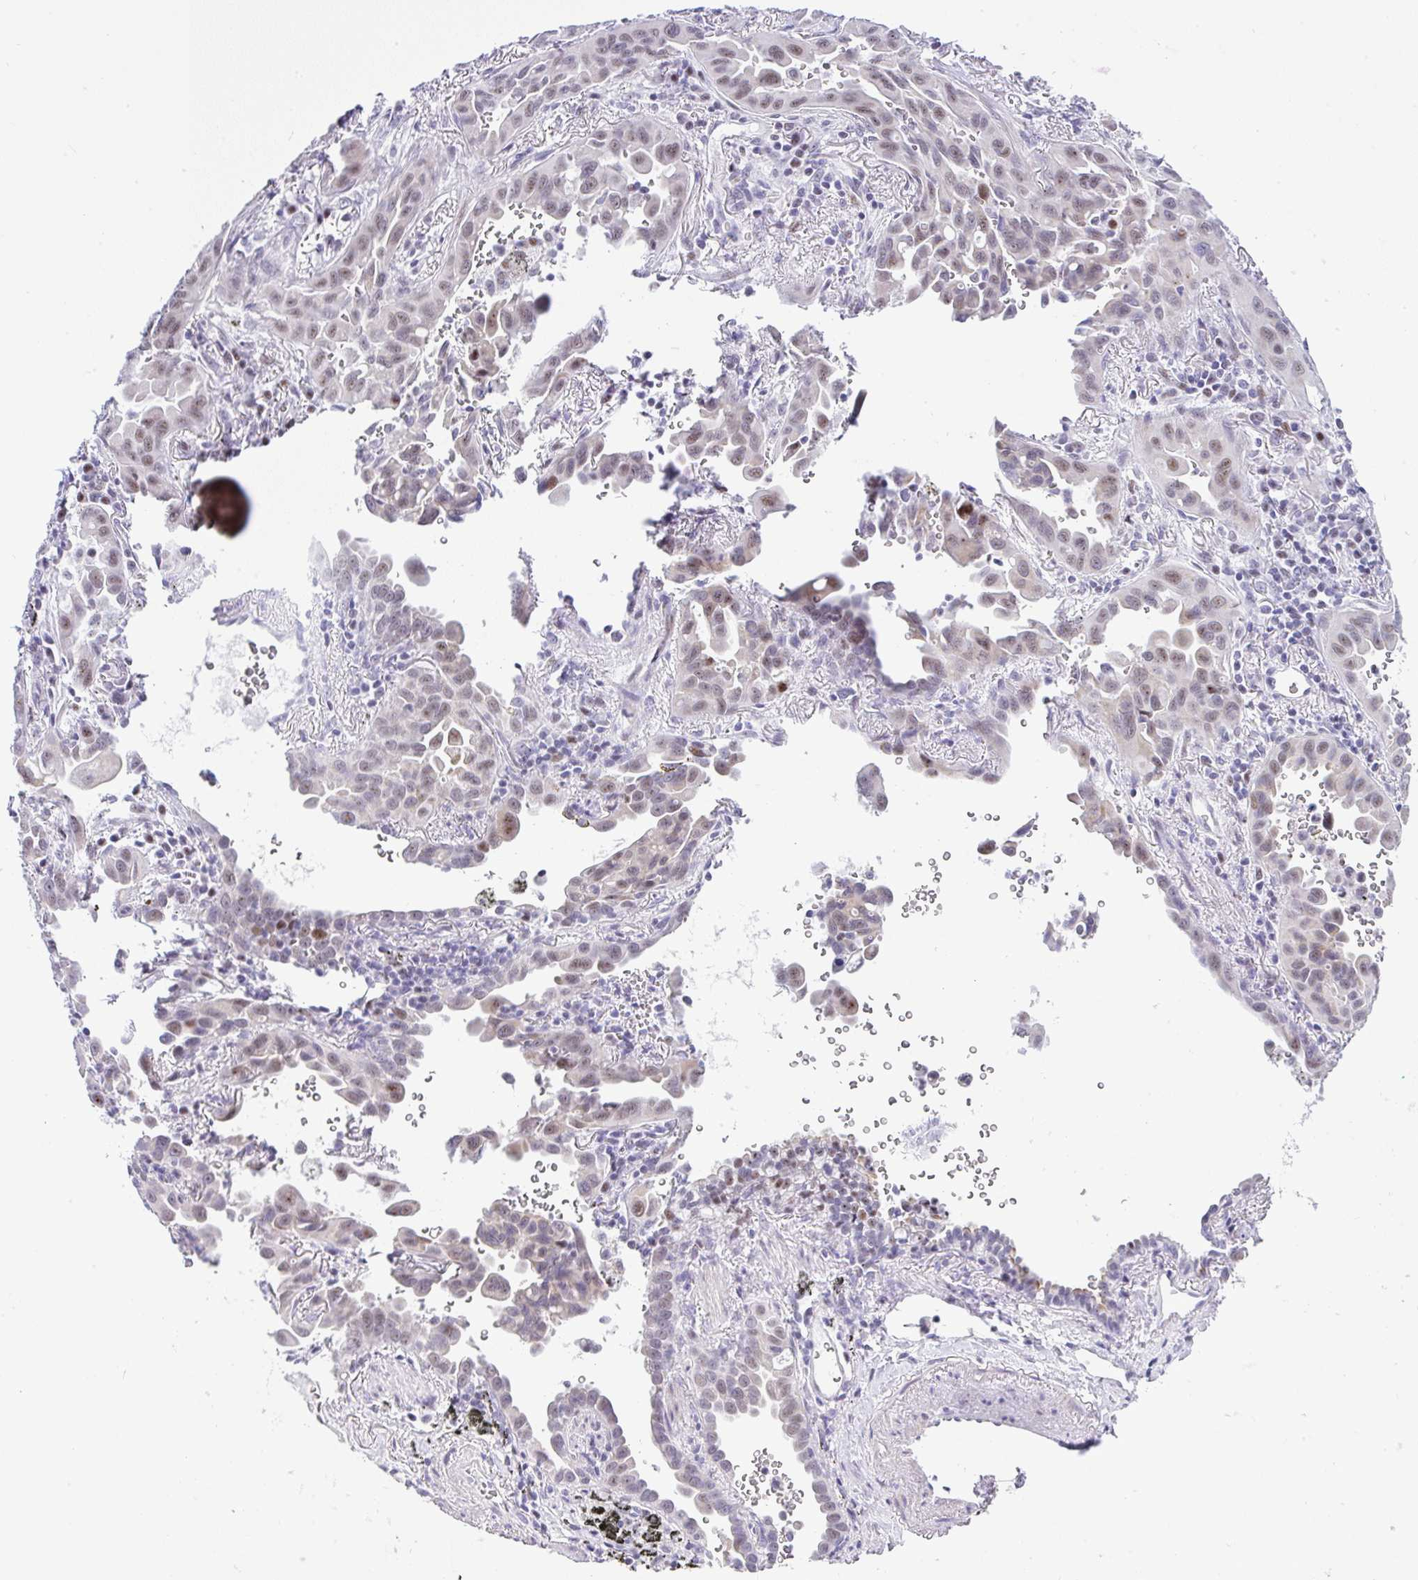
{"staining": {"intensity": "weak", "quantity": ">75%", "location": "nuclear"}, "tissue": "lung cancer", "cell_type": "Tumor cells", "image_type": "cancer", "snomed": [{"axis": "morphology", "description": "Adenocarcinoma, NOS"}, {"axis": "topography", "description": "Lung"}], "caption": "Approximately >75% of tumor cells in human lung cancer show weak nuclear protein staining as visualized by brown immunohistochemical staining.", "gene": "NR1D2", "patient": {"sex": "male", "age": 68}}